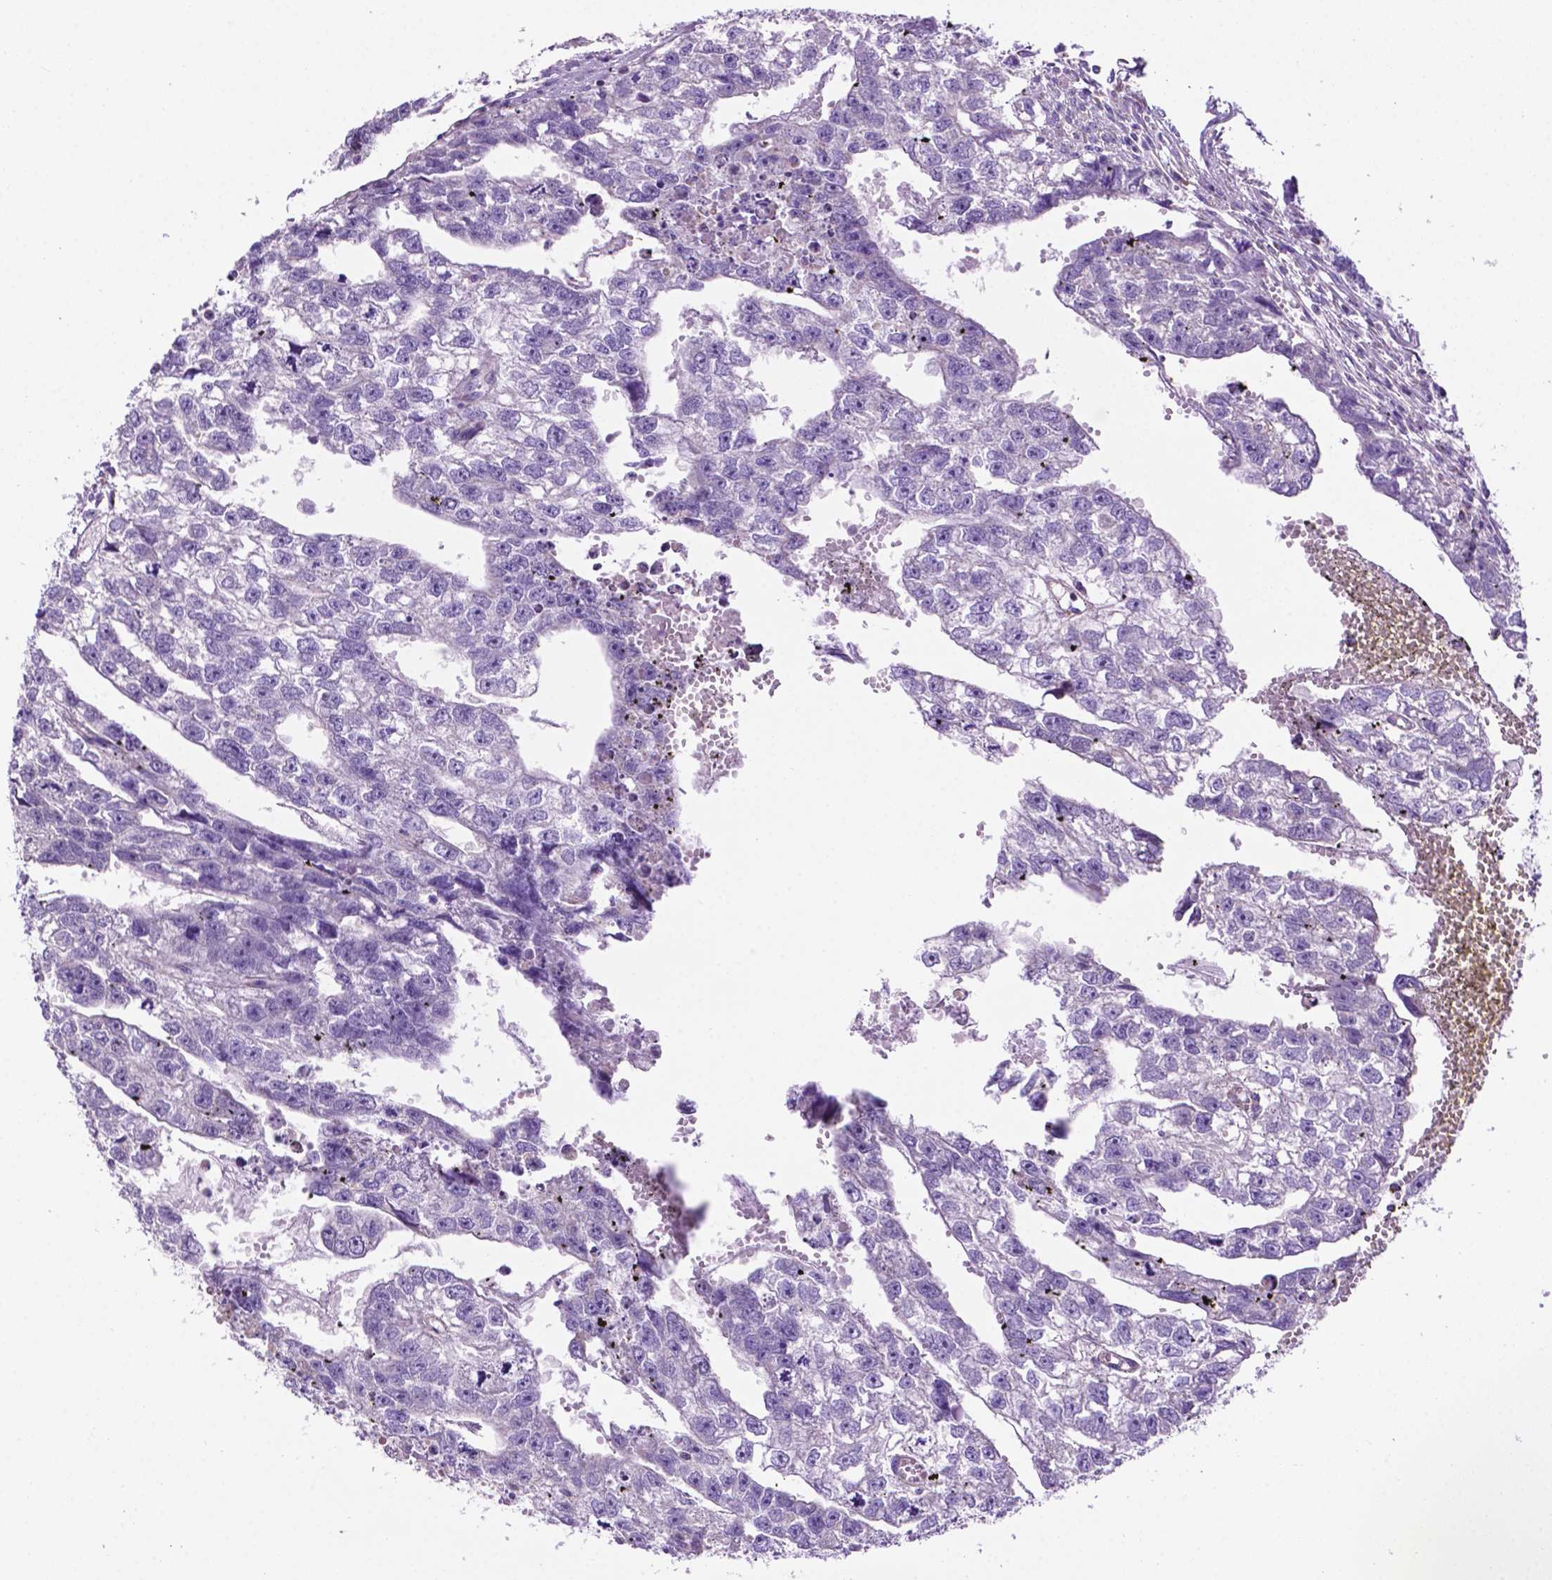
{"staining": {"intensity": "negative", "quantity": "none", "location": "none"}, "tissue": "testis cancer", "cell_type": "Tumor cells", "image_type": "cancer", "snomed": [{"axis": "morphology", "description": "Carcinoma, Embryonal, NOS"}, {"axis": "morphology", "description": "Teratoma, malignant, NOS"}, {"axis": "topography", "description": "Testis"}], "caption": "Testis cancer (malignant teratoma) stained for a protein using immunohistochemistry displays no positivity tumor cells.", "gene": "PHYHIP", "patient": {"sex": "male", "age": 44}}